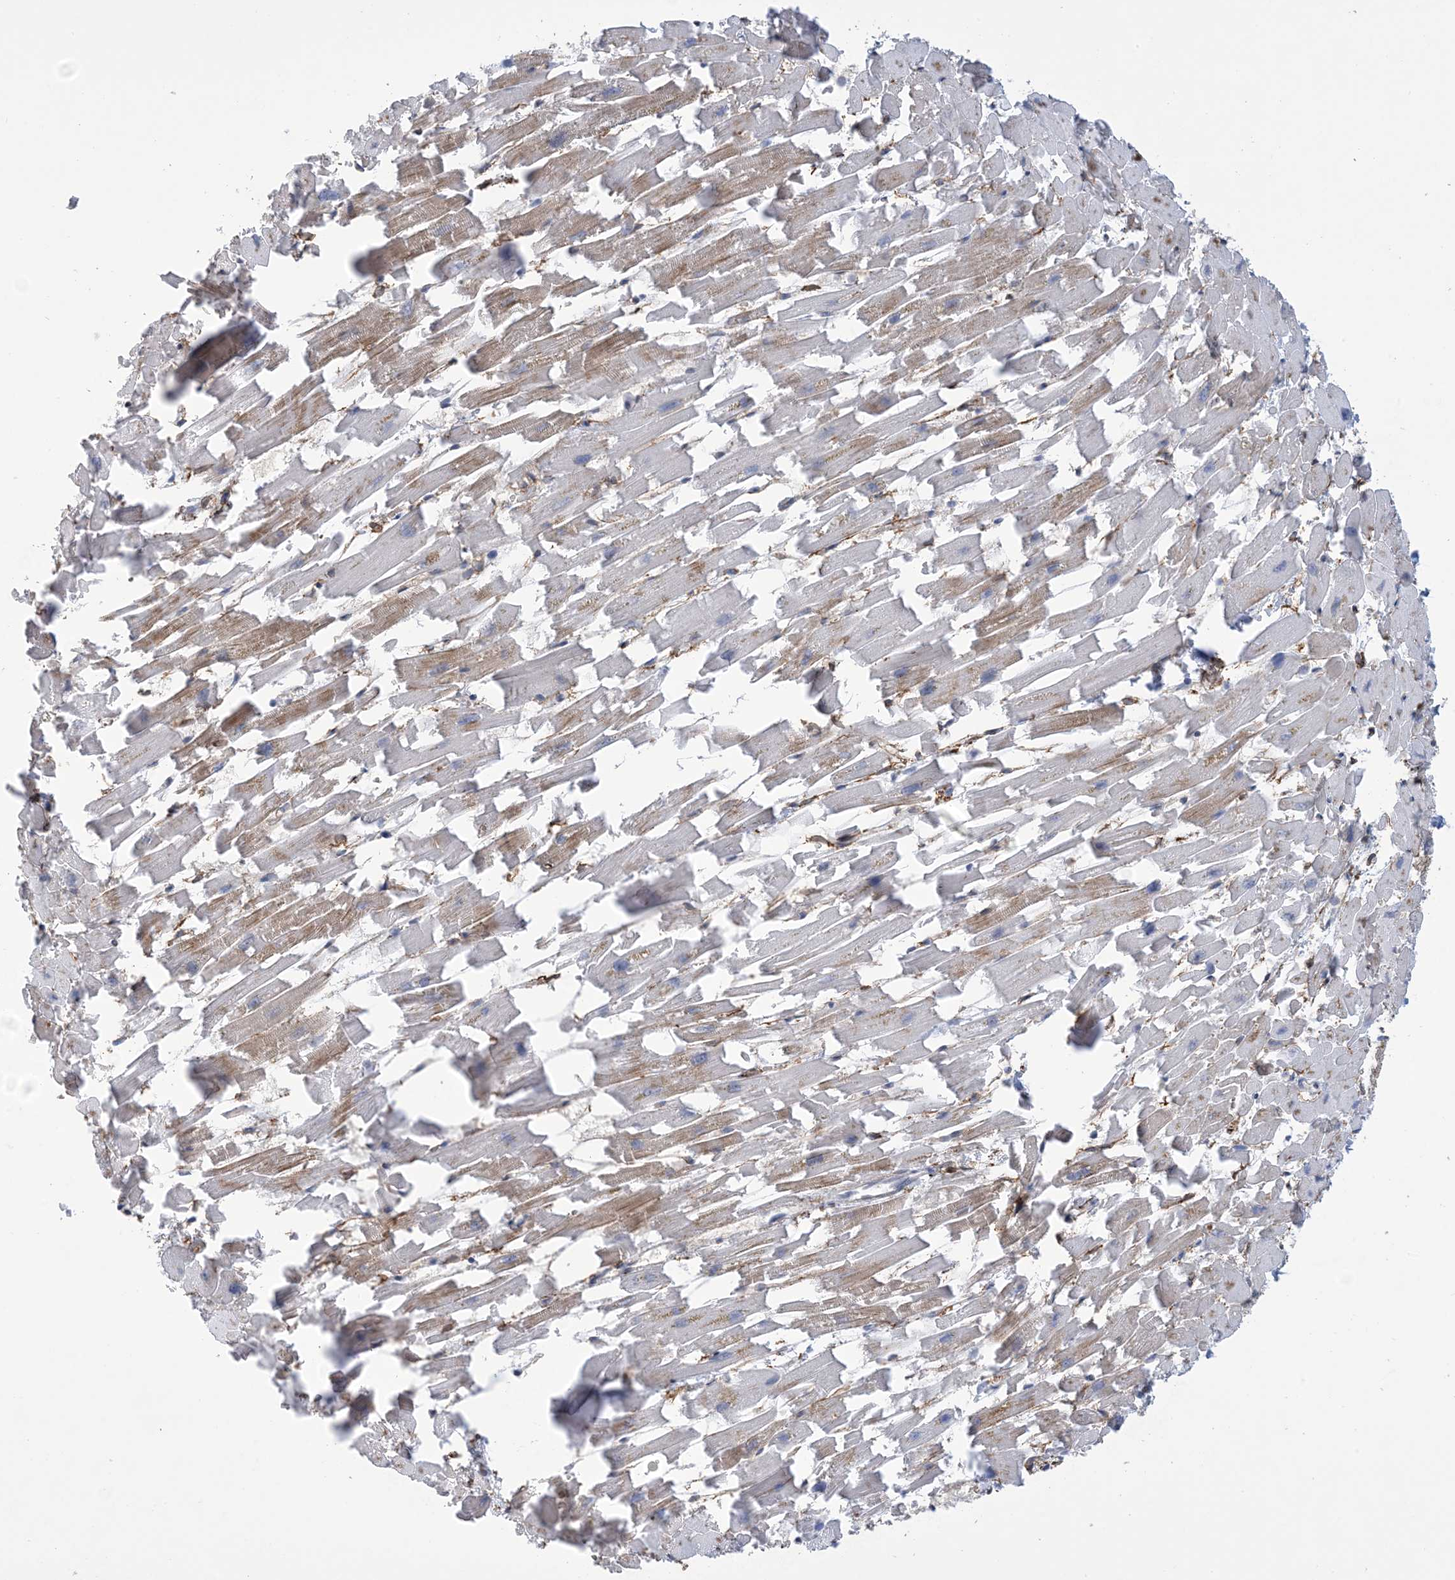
{"staining": {"intensity": "weak", "quantity": "25%-75%", "location": "cytoplasmic/membranous,nuclear"}, "tissue": "heart muscle", "cell_type": "Cardiomyocytes", "image_type": "normal", "snomed": [{"axis": "morphology", "description": "Normal tissue, NOS"}, {"axis": "topography", "description": "Heart"}], "caption": "Cardiomyocytes reveal low levels of weak cytoplasmic/membranous,nuclear positivity in about 25%-75% of cells in normal human heart muscle. The staining is performed using DAB (3,3'-diaminobenzidine) brown chromogen to label protein expression. The nuclei are counter-stained blue using hematoxylin.", "gene": "ZNF8", "patient": {"sex": "female", "age": 64}}